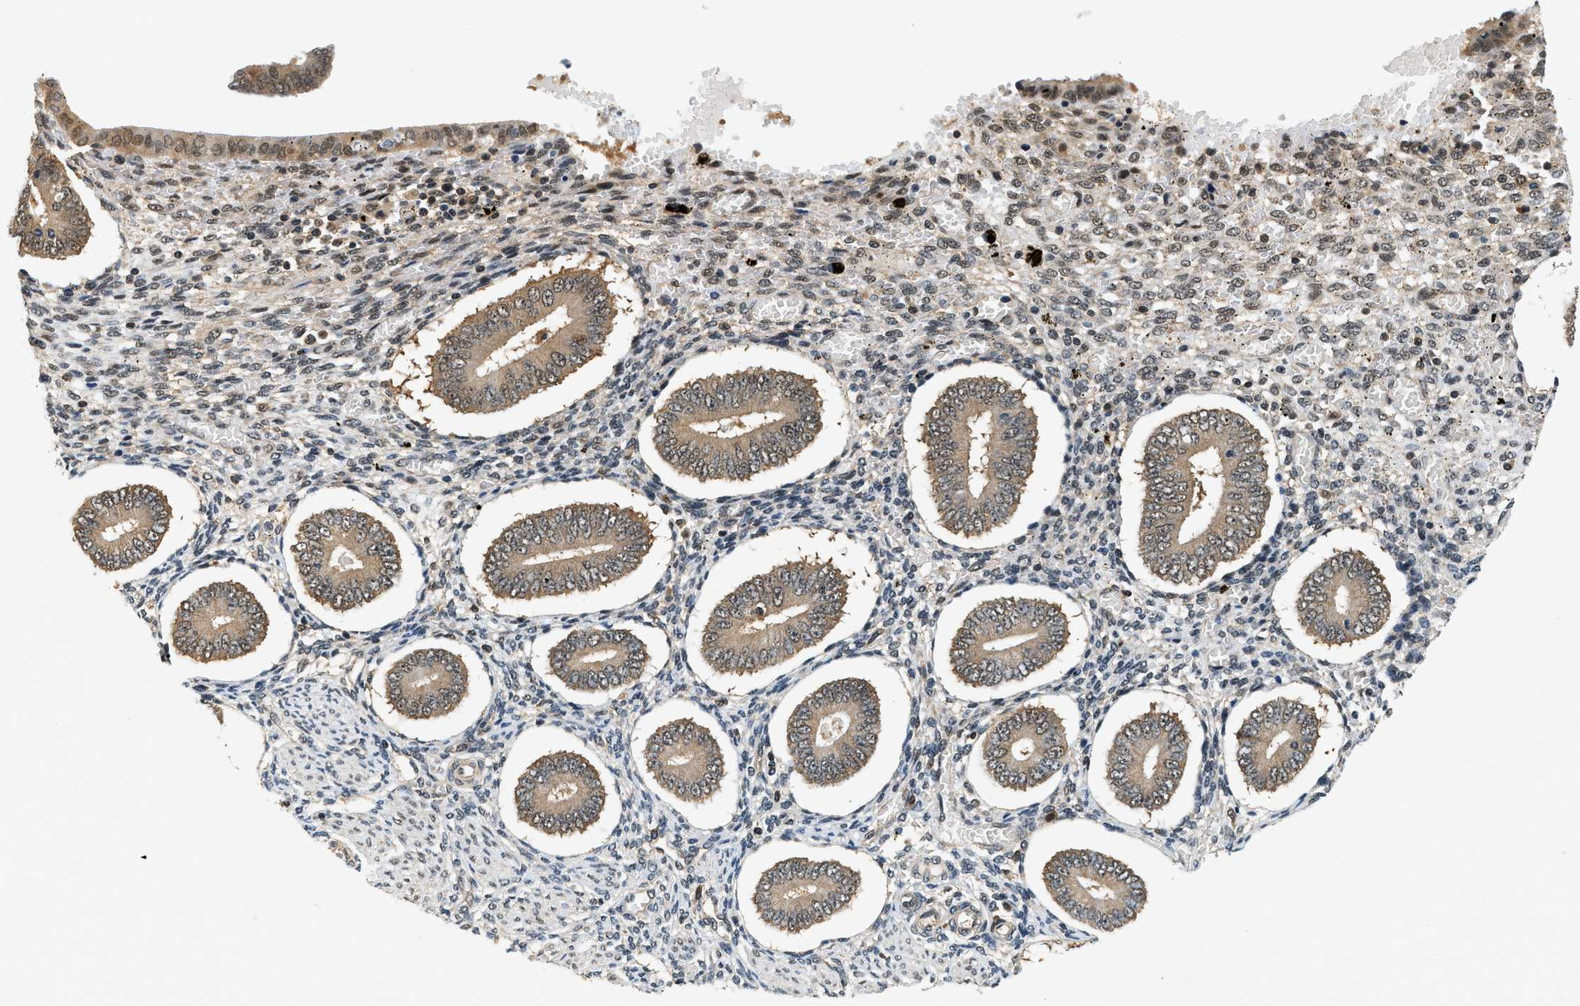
{"staining": {"intensity": "weak", "quantity": "25%-75%", "location": "nuclear"}, "tissue": "endometrium", "cell_type": "Cells in endometrial stroma", "image_type": "normal", "snomed": [{"axis": "morphology", "description": "Normal tissue, NOS"}, {"axis": "topography", "description": "Endometrium"}], "caption": "Weak nuclear protein expression is identified in about 25%-75% of cells in endometrial stroma in endometrium. The protein is shown in brown color, while the nuclei are stained blue.", "gene": "PSMD3", "patient": {"sex": "female", "age": 42}}